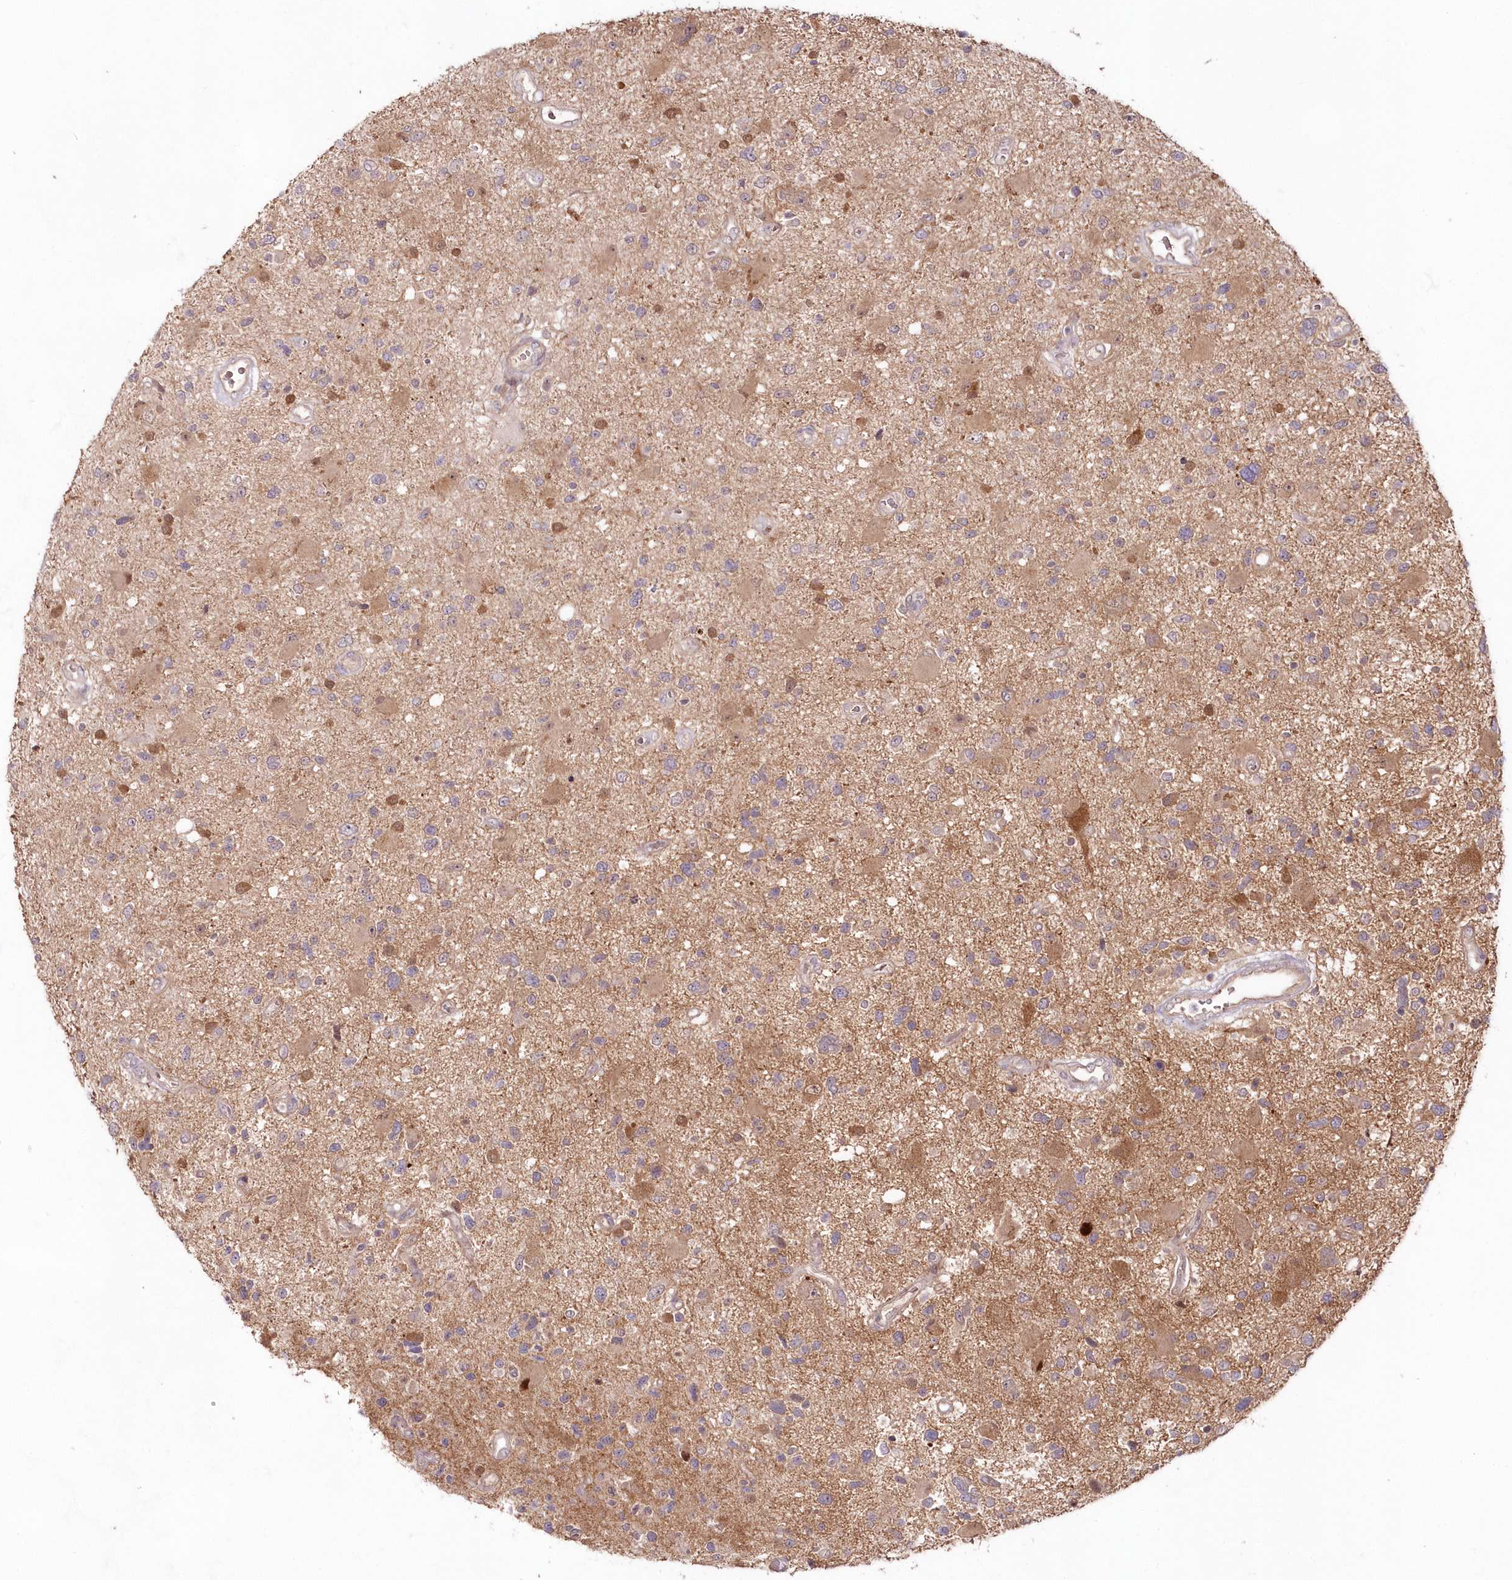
{"staining": {"intensity": "moderate", "quantity": "<25%", "location": "cytoplasmic/membranous,nuclear"}, "tissue": "glioma", "cell_type": "Tumor cells", "image_type": "cancer", "snomed": [{"axis": "morphology", "description": "Glioma, malignant, High grade"}, {"axis": "topography", "description": "Brain"}], "caption": "A photomicrograph of human high-grade glioma (malignant) stained for a protein exhibits moderate cytoplasmic/membranous and nuclear brown staining in tumor cells.", "gene": "IMPA1", "patient": {"sex": "male", "age": 33}}